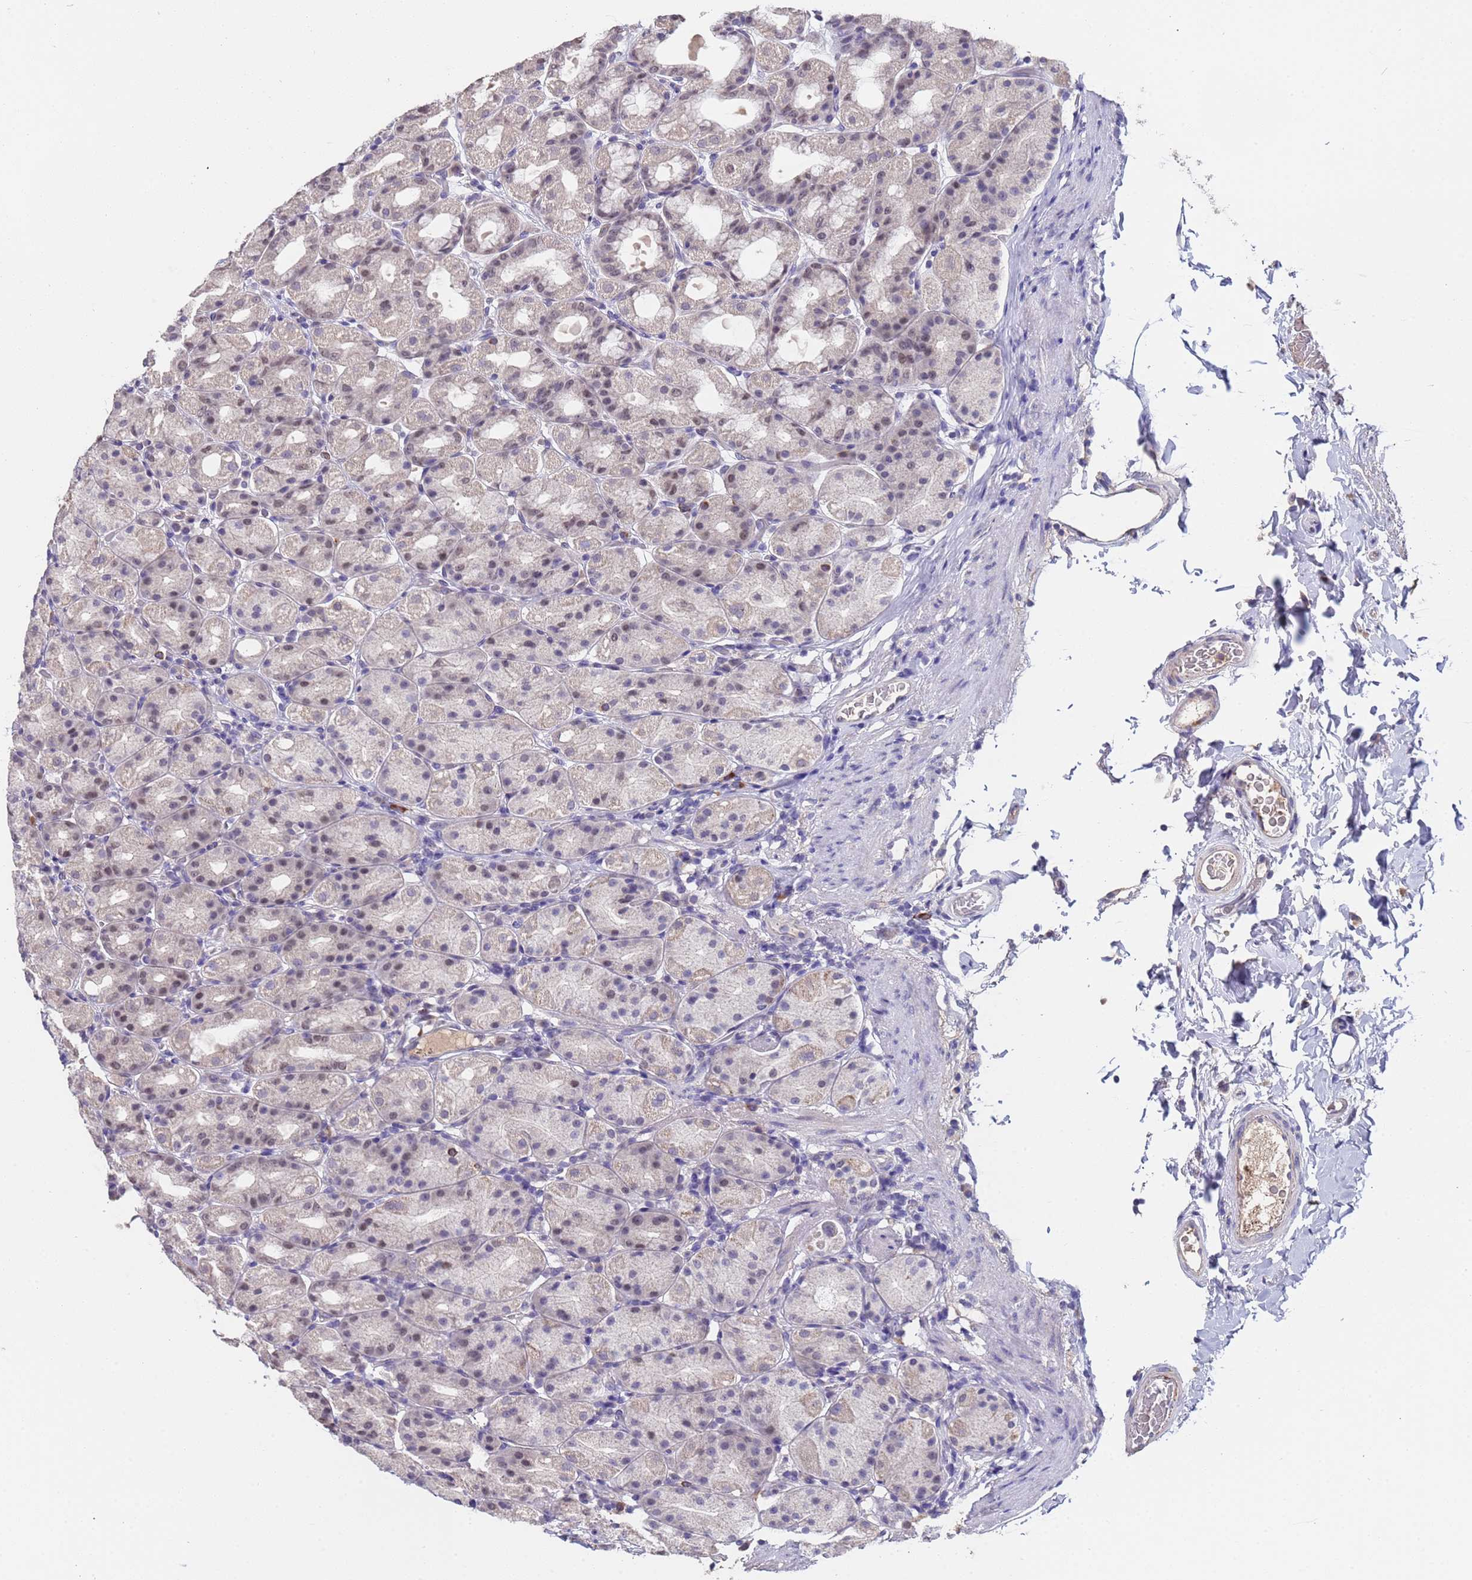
{"staining": {"intensity": "weak", "quantity": "25%-75%", "location": "nuclear"}, "tissue": "stomach", "cell_type": "Glandular cells", "image_type": "normal", "snomed": [{"axis": "morphology", "description": "Normal tissue, NOS"}, {"axis": "topography", "description": "Stomach, upper"}], "caption": "This histopathology image displays immunohistochemistry staining of benign human stomach, with low weak nuclear expression in approximately 25%-75% of glandular cells.", "gene": "ZNF248", "patient": {"sex": "male", "age": 68}}